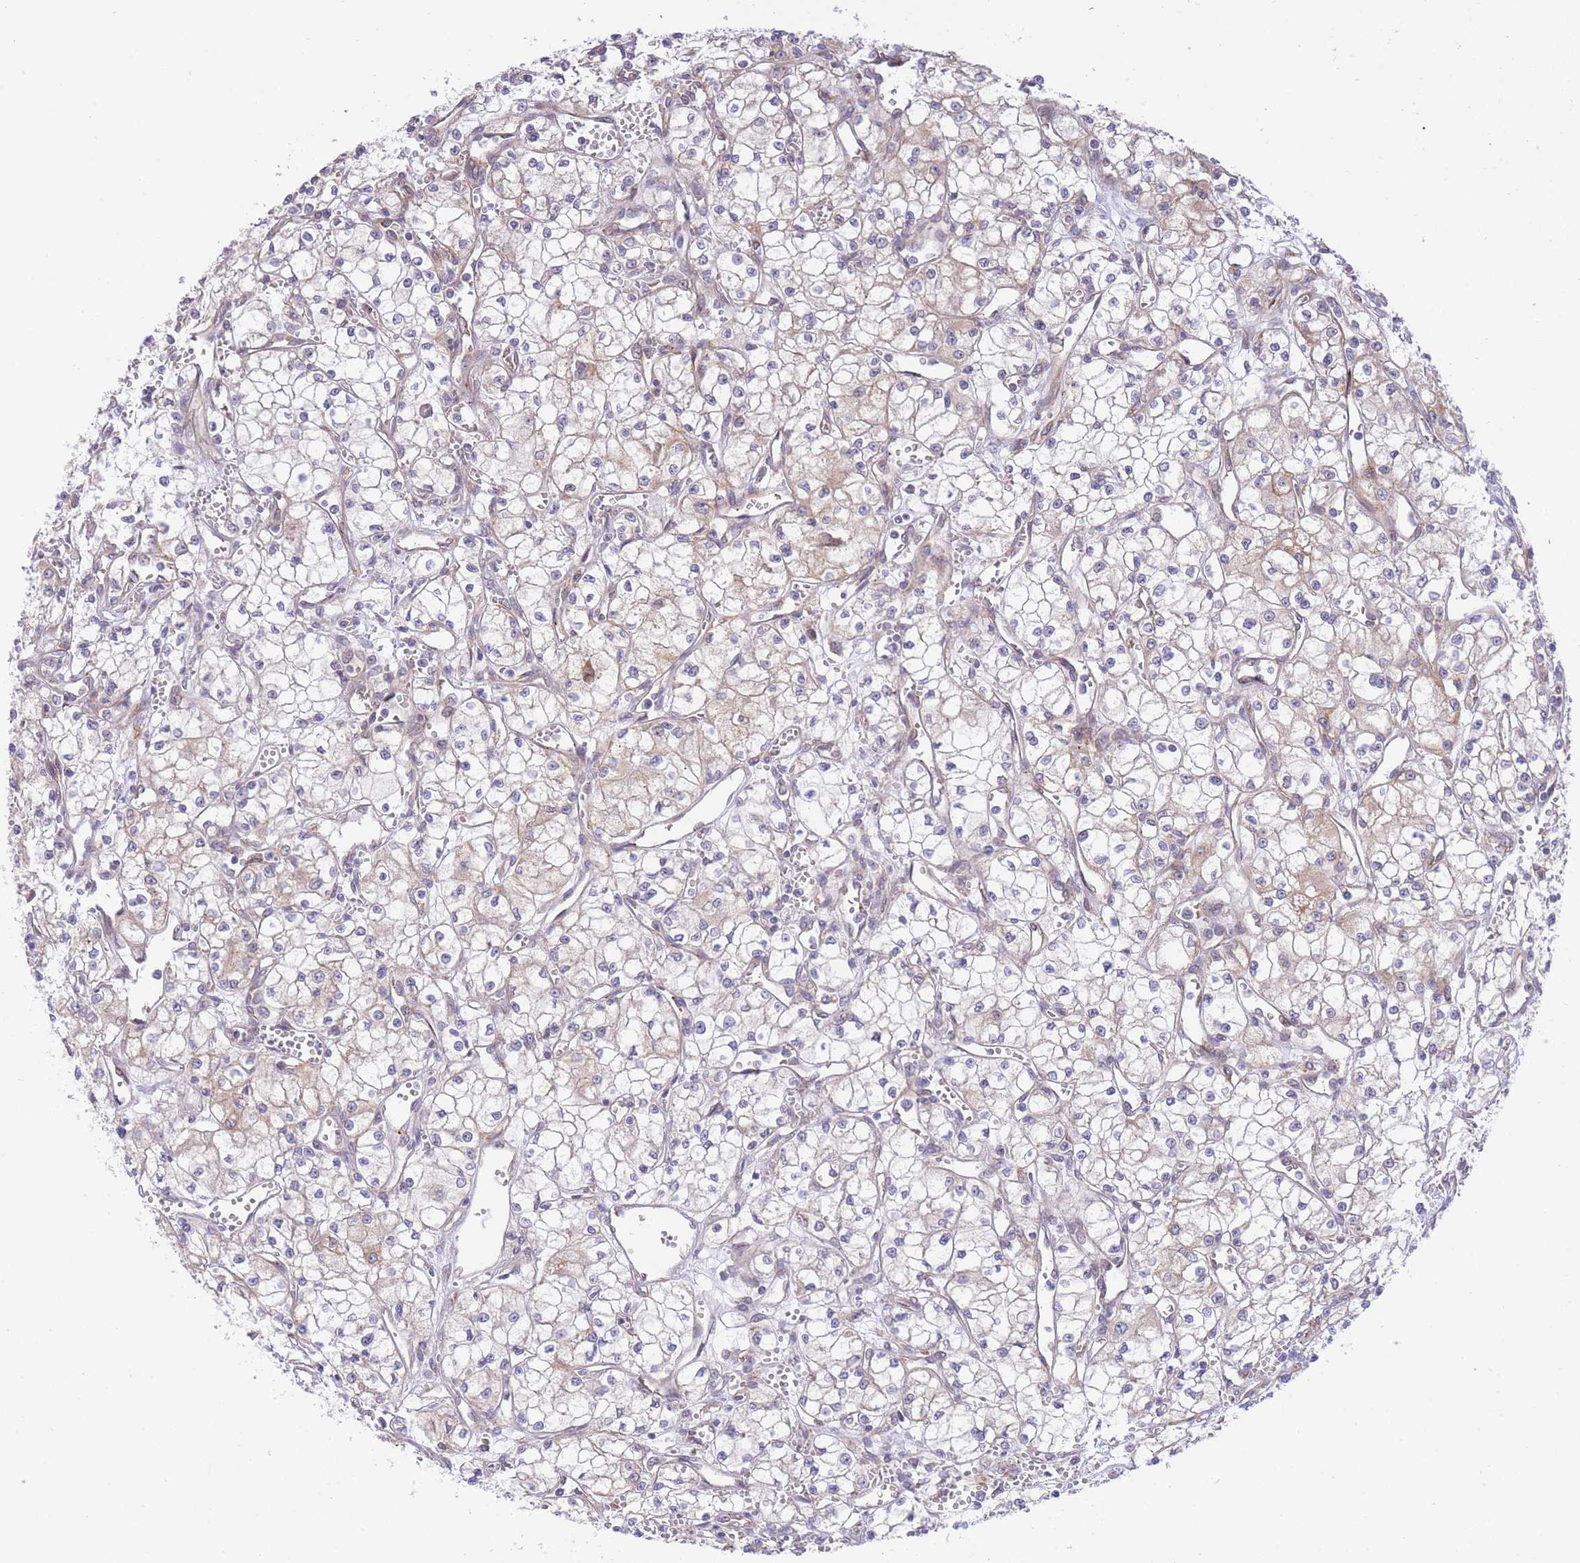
{"staining": {"intensity": "weak", "quantity": "<25%", "location": "cytoplasmic/membranous"}, "tissue": "renal cancer", "cell_type": "Tumor cells", "image_type": "cancer", "snomed": [{"axis": "morphology", "description": "Adenocarcinoma, NOS"}, {"axis": "topography", "description": "Kidney"}], "caption": "Immunohistochemistry image of human renal cancer stained for a protein (brown), which reveals no expression in tumor cells.", "gene": "EXOSC8", "patient": {"sex": "male", "age": 59}}